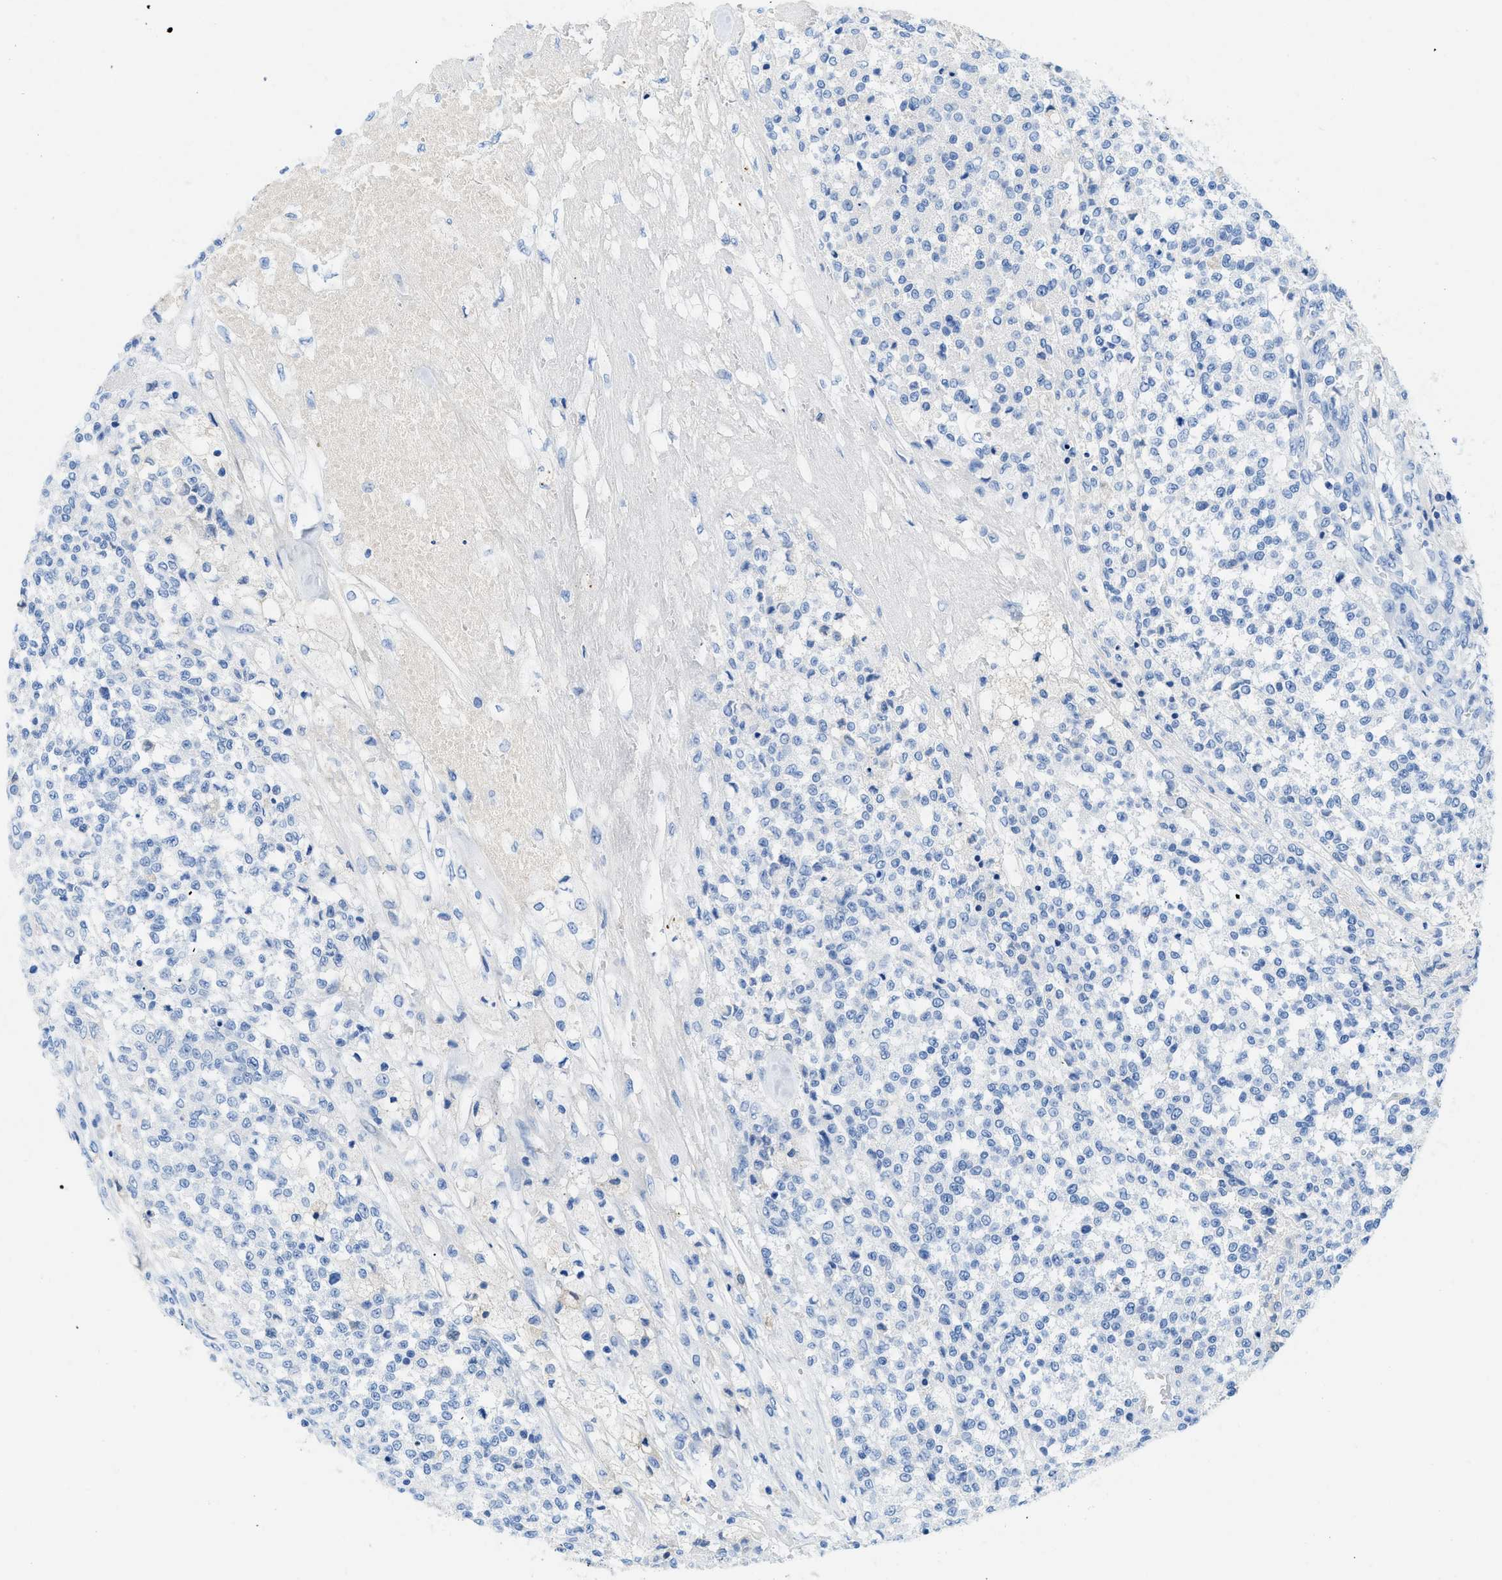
{"staining": {"intensity": "negative", "quantity": "none", "location": "none"}, "tissue": "testis cancer", "cell_type": "Tumor cells", "image_type": "cancer", "snomed": [{"axis": "morphology", "description": "Seminoma, NOS"}, {"axis": "topography", "description": "Testis"}], "caption": "The IHC histopathology image has no significant staining in tumor cells of testis cancer tissue.", "gene": "COL3A1", "patient": {"sex": "male", "age": 59}}